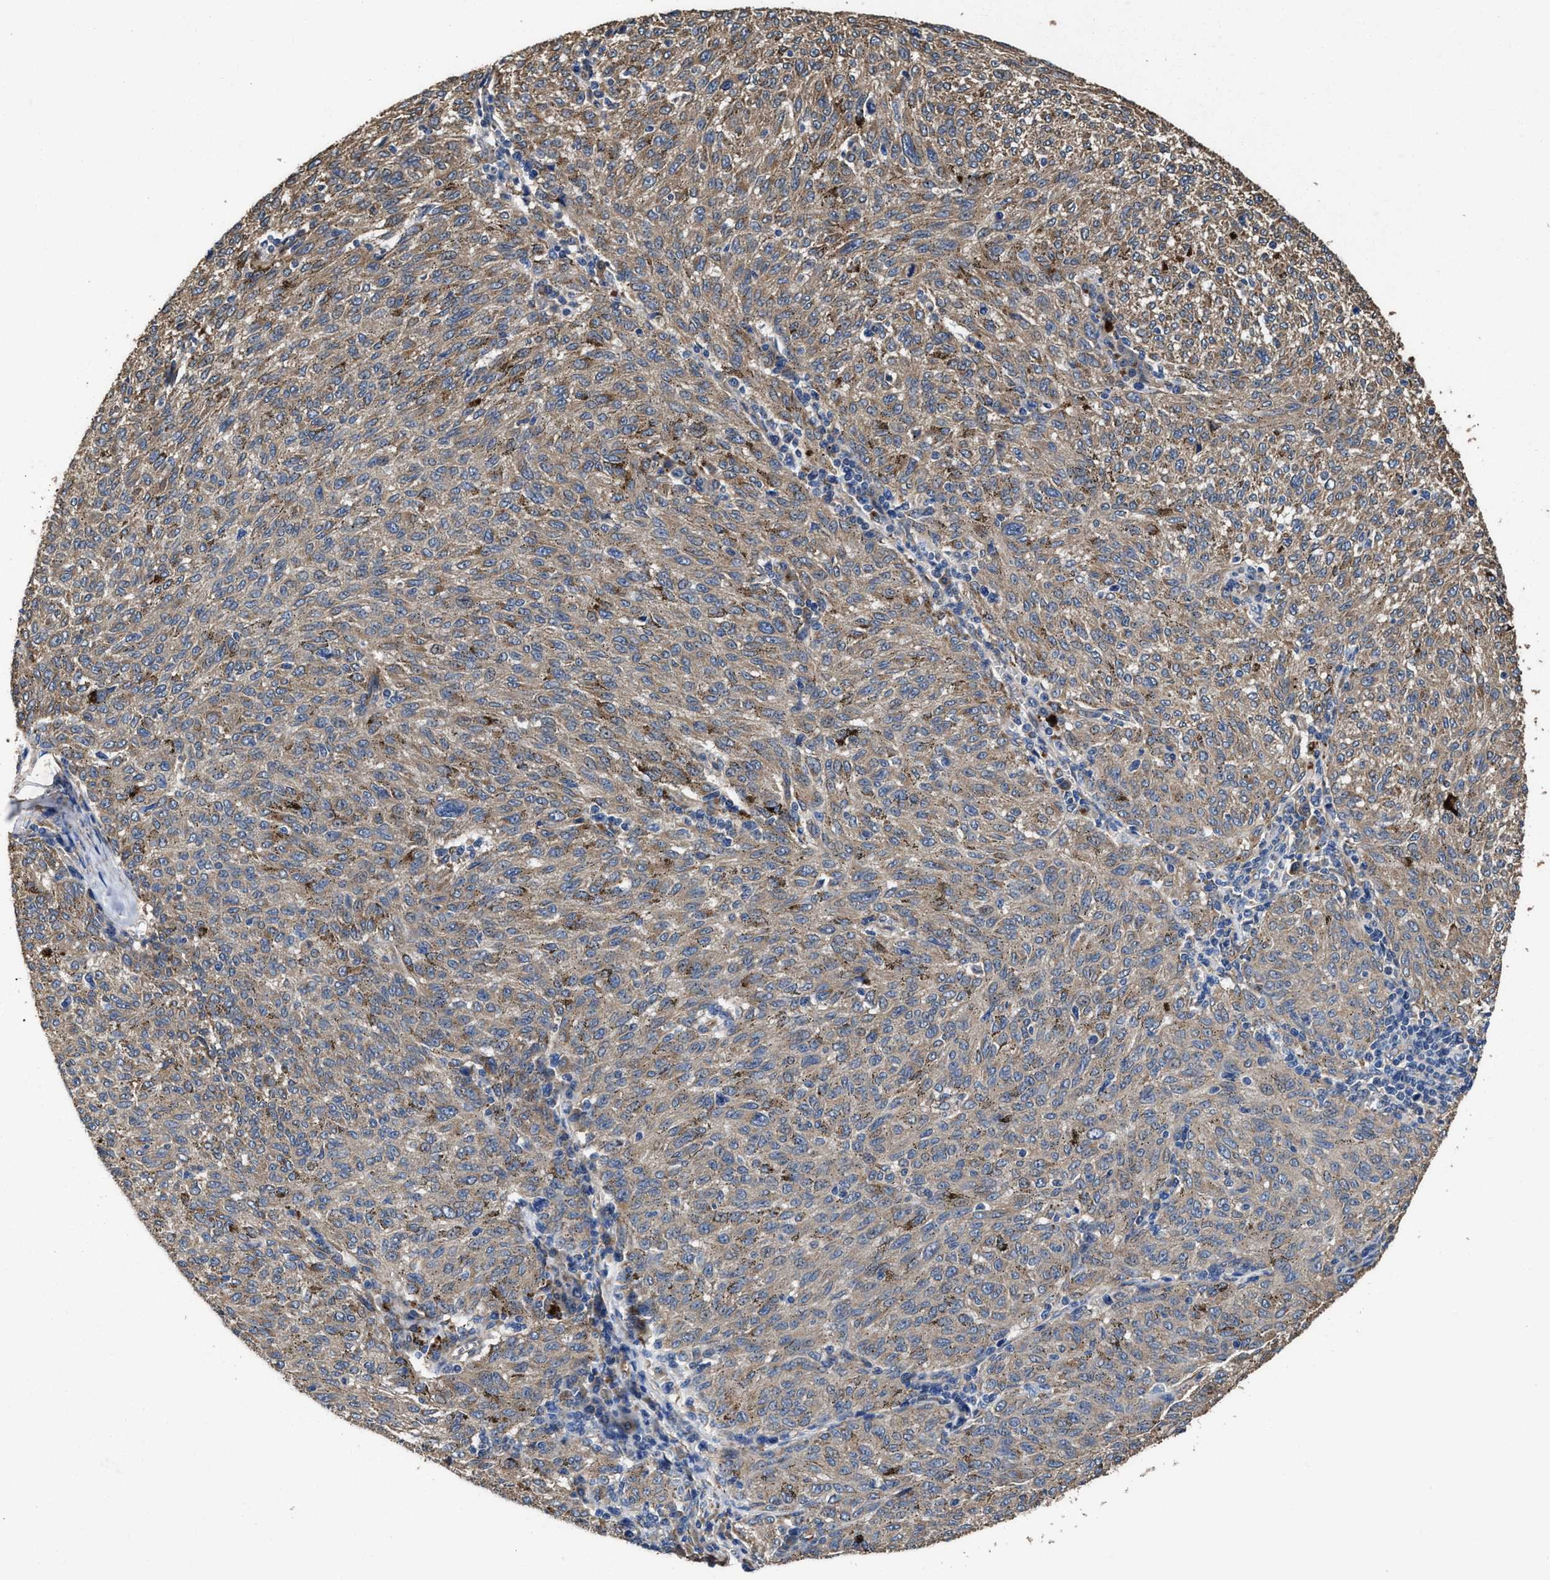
{"staining": {"intensity": "moderate", "quantity": ">75%", "location": "cytoplasmic/membranous"}, "tissue": "melanoma", "cell_type": "Tumor cells", "image_type": "cancer", "snomed": [{"axis": "morphology", "description": "Malignant melanoma, NOS"}, {"axis": "topography", "description": "Skin"}], "caption": "Moderate cytoplasmic/membranous expression is seen in about >75% of tumor cells in melanoma. (DAB IHC with brightfield microscopy, high magnification).", "gene": "IDNK", "patient": {"sex": "female", "age": 72}}